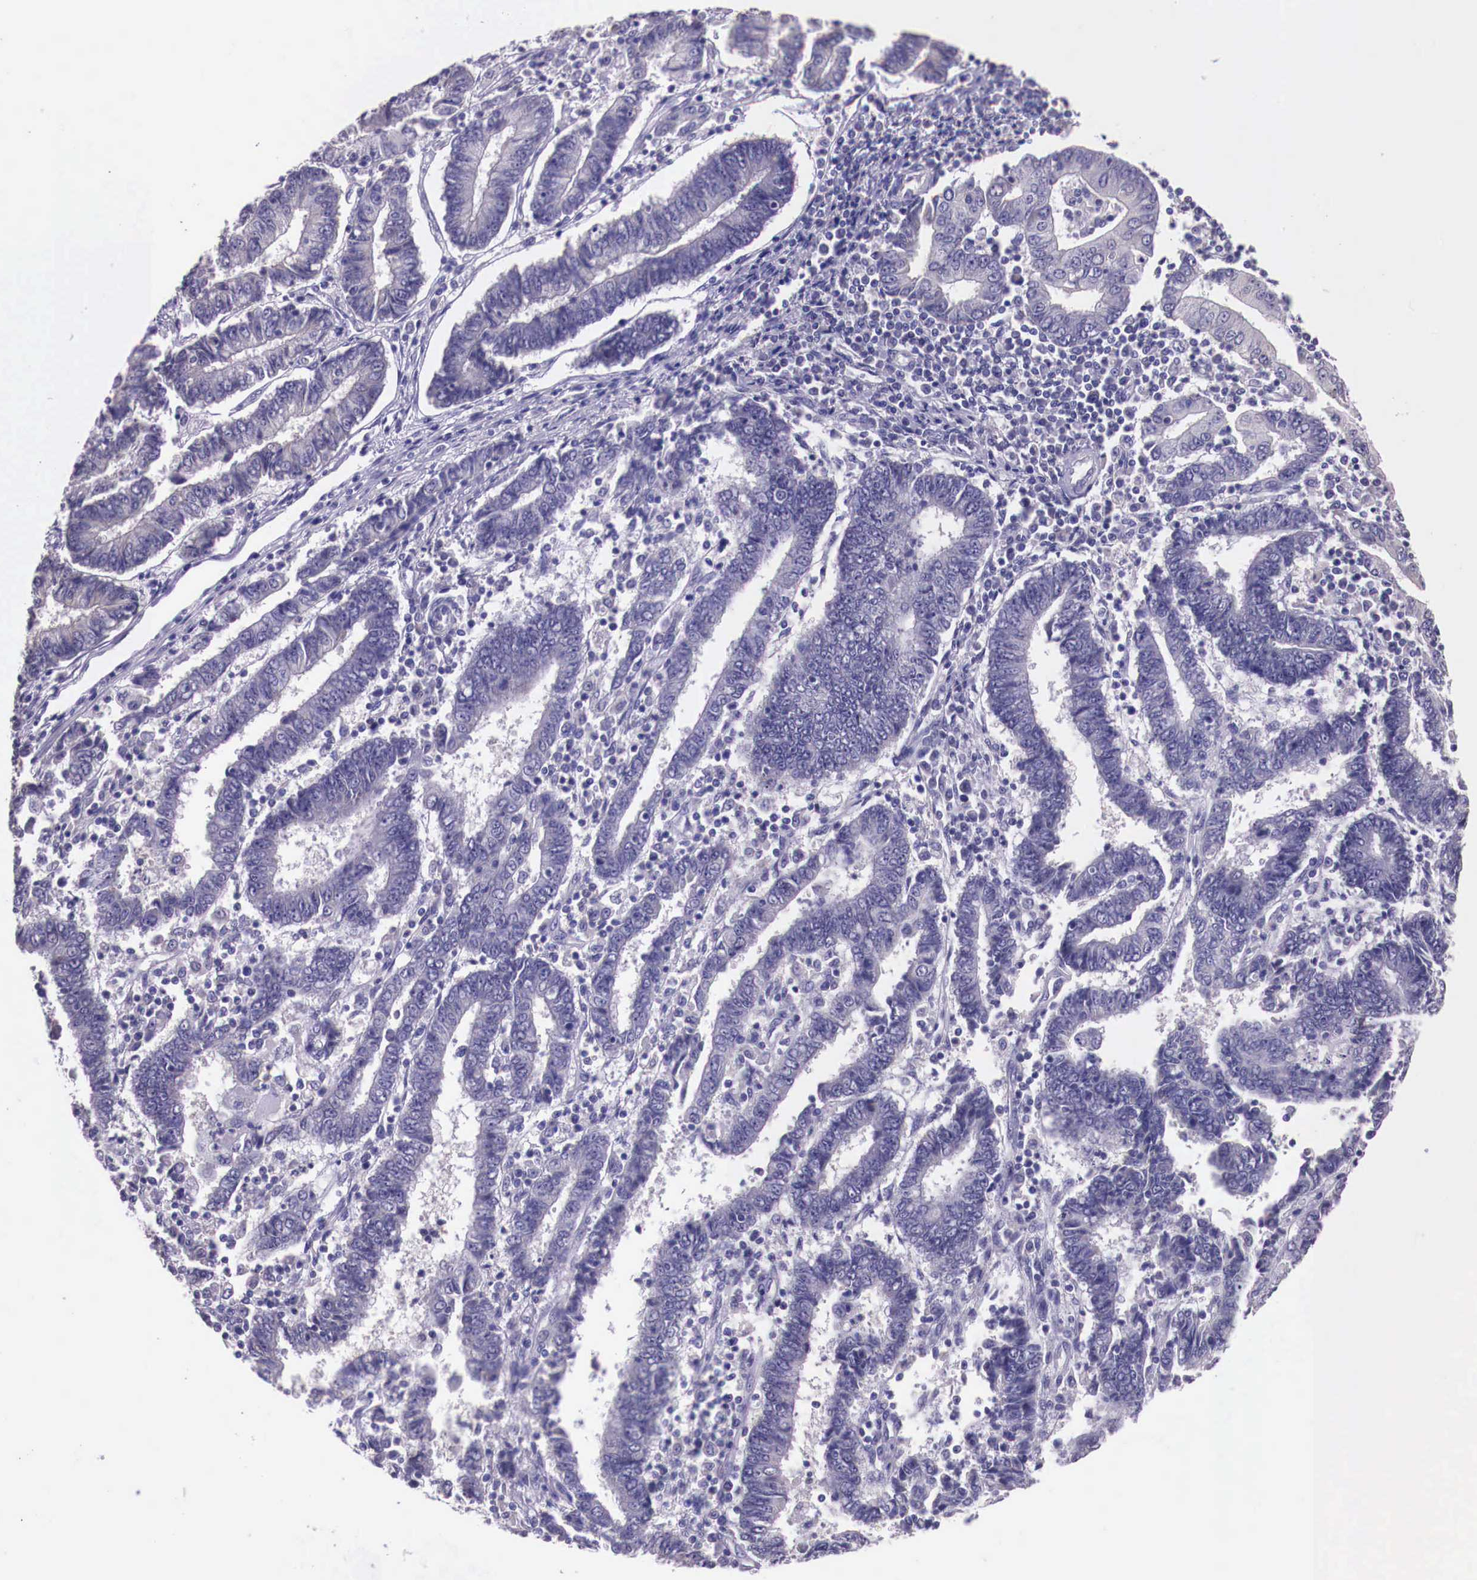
{"staining": {"intensity": "negative", "quantity": "none", "location": "none"}, "tissue": "endometrial cancer", "cell_type": "Tumor cells", "image_type": "cancer", "snomed": [{"axis": "morphology", "description": "Adenocarcinoma, NOS"}, {"axis": "topography", "description": "Endometrium"}], "caption": "Tumor cells show no significant positivity in endometrial cancer (adenocarcinoma).", "gene": "GRIPAP1", "patient": {"sex": "female", "age": 75}}